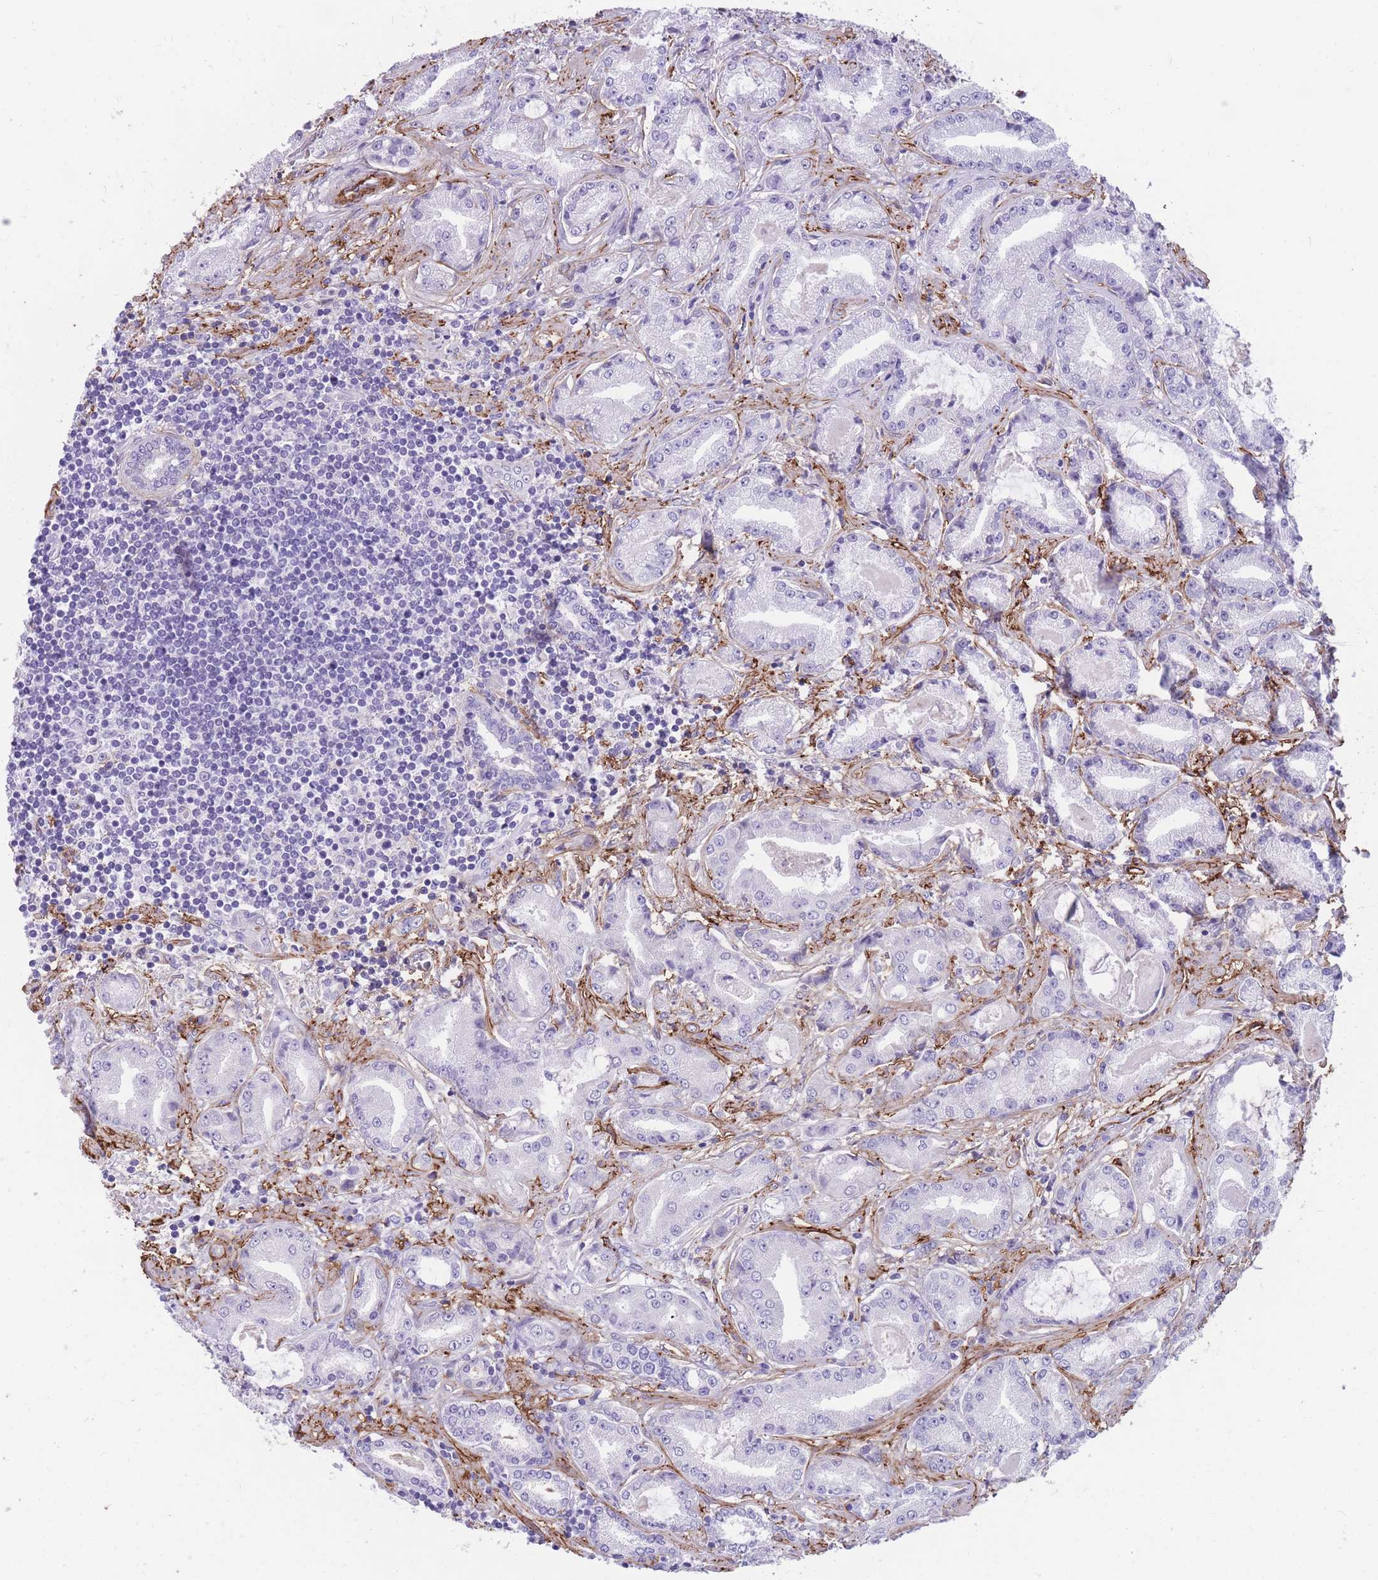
{"staining": {"intensity": "negative", "quantity": "none", "location": "none"}, "tissue": "prostate cancer", "cell_type": "Tumor cells", "image_type": "cancer", "snomed": [{"axis": "morphology", "description": "Adenocarcinoma, High grade"}, {"axis": "topography", "description": "Prostate"}], "caption": "DAB (3,3'-diaminobenzidine) immunohistochemical staining of human prostate cancer reveals no significant positivity in tumor cells.", "gene": "DPYD", "patient": {"sex": "male", "age": 68}}